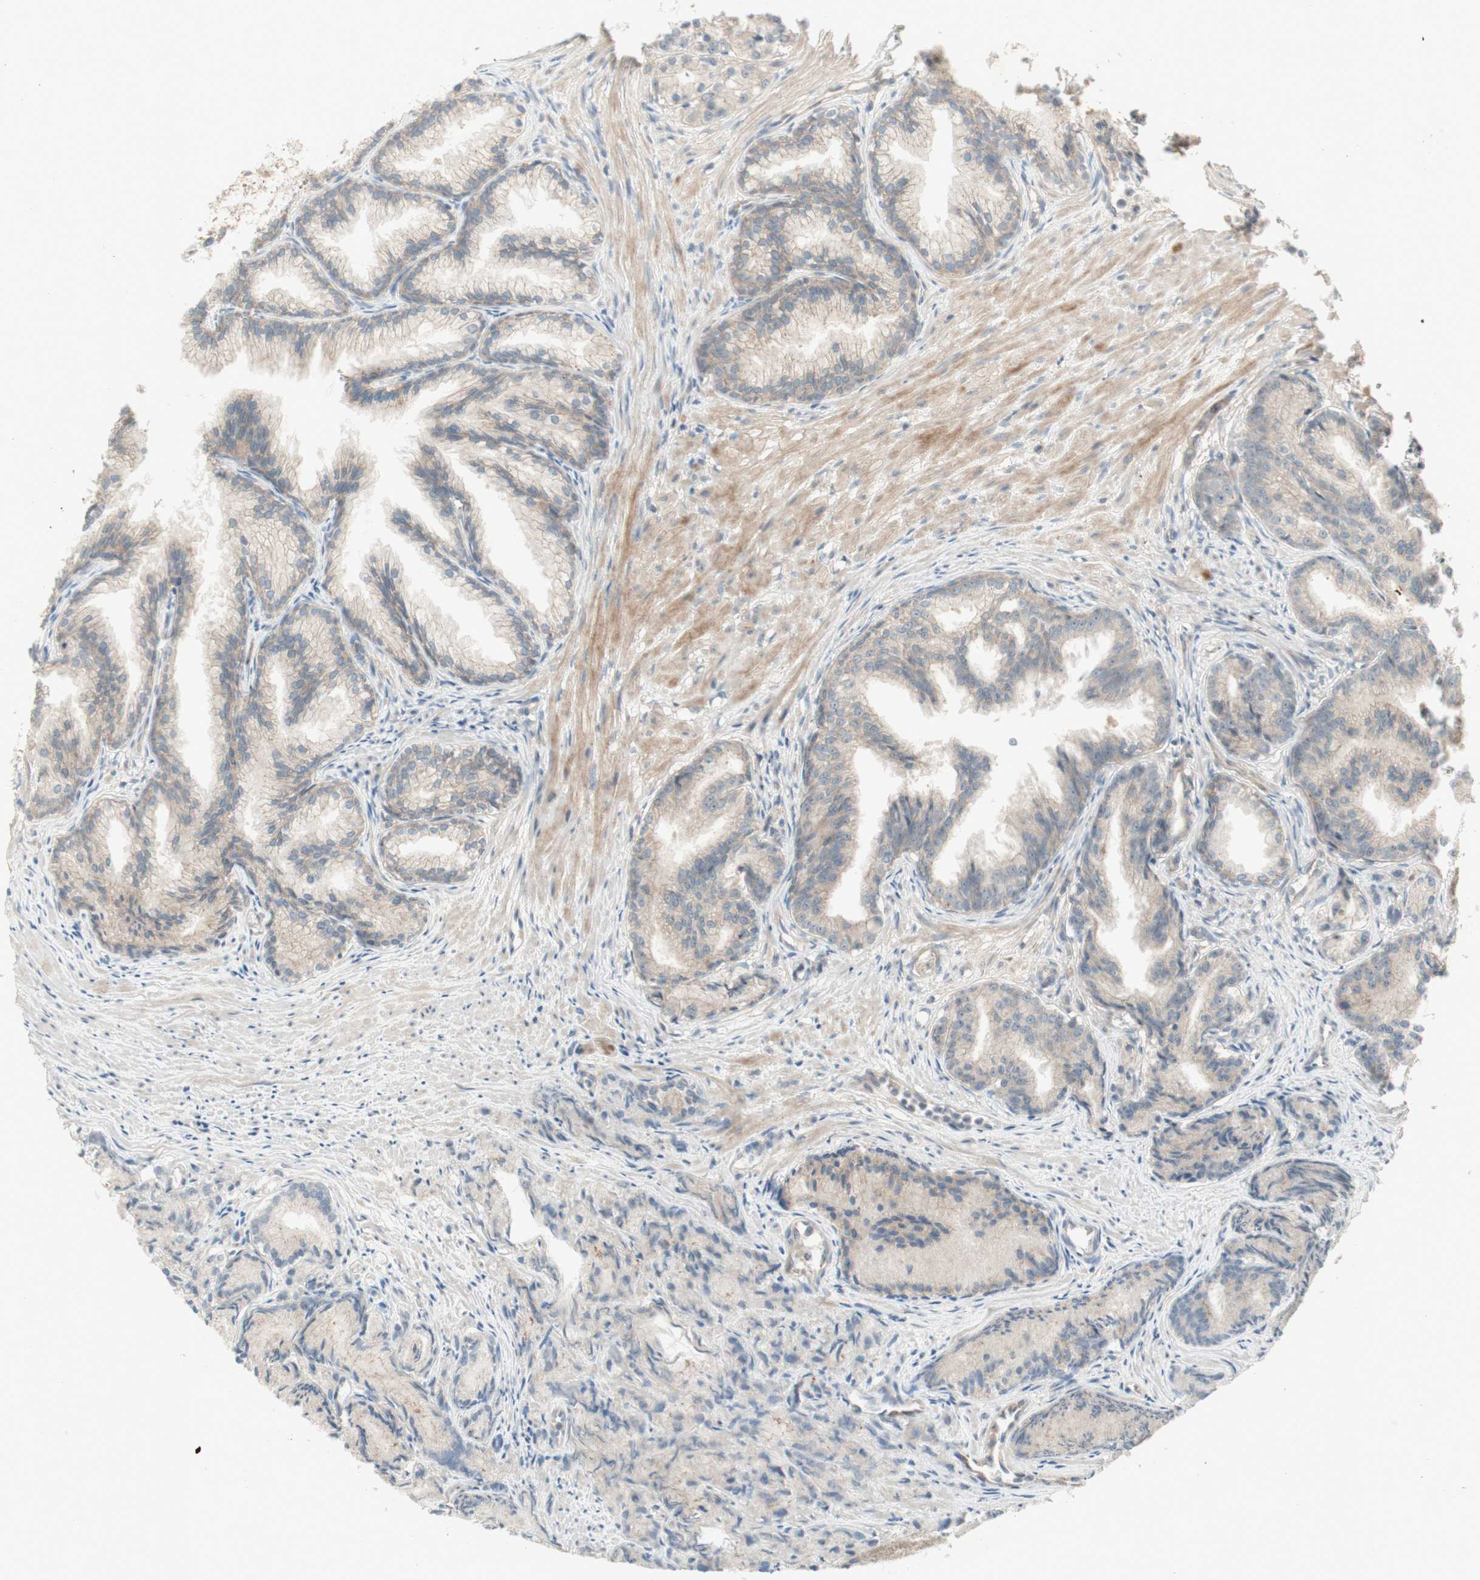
{"staining": {"intensity": "negative", "quantity": "none", "location": "none"}, "tissue": "prostate cancer", "cell_type": "Tumor cells", "image_type": "cancer", "snomed": [{"axis": "morphology", "description": "Adenocarcinoma, Low grade"}, {"axis": "topography", "description": "Prostate"}], "caption": "Tumor cells are negative for protein expression in human prostate adenocarcinoma (low-grade).", "gene": "PTGER4", "patient": {"sex": "male", "age": 72}}